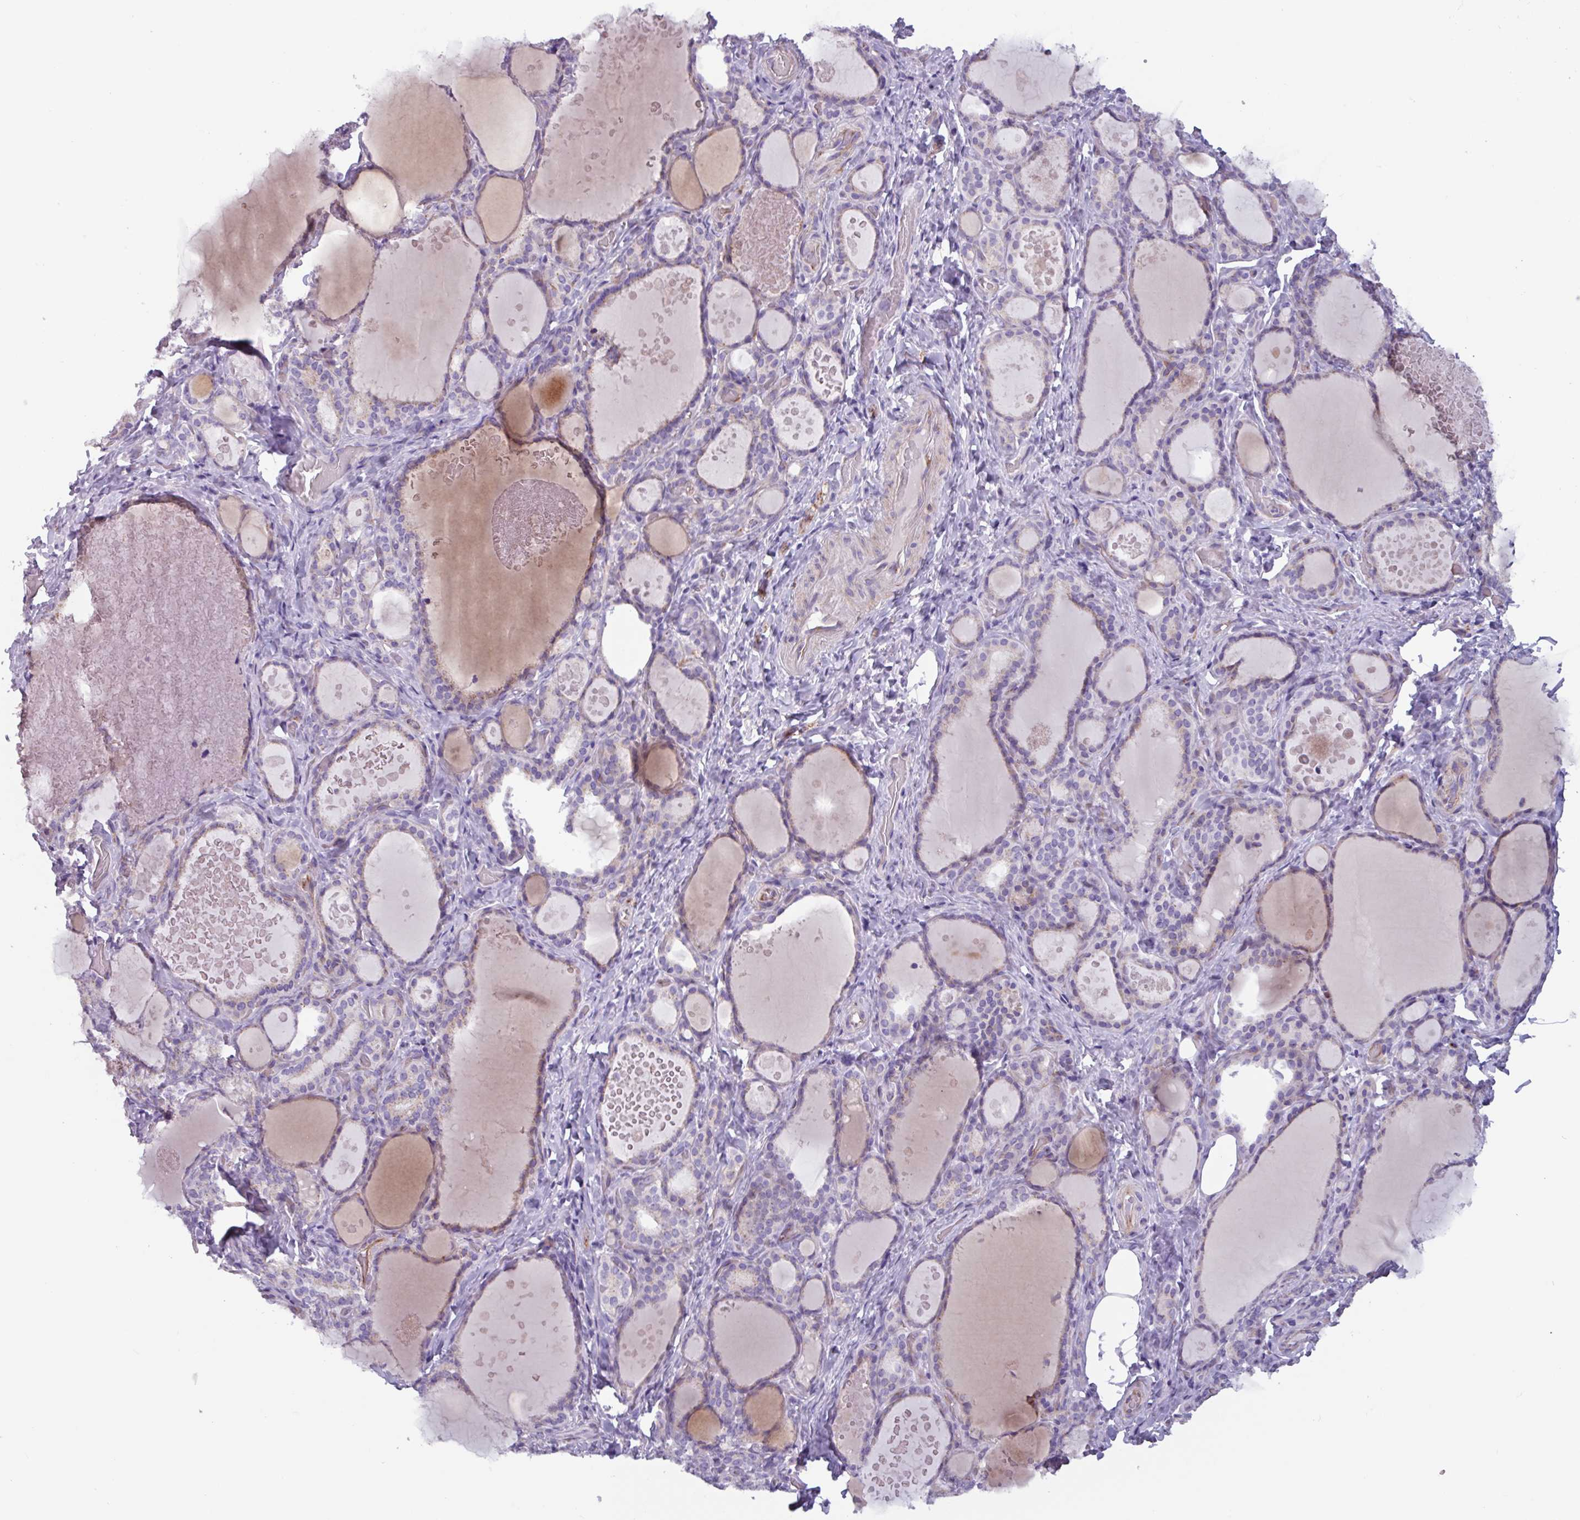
{"staining": {"intensity": "weak", "quantity": "25%-75%", "location": "cytoplasmic/membranous"}, "tissue": "thyroid gland", "cell_type": "Glandular cells", "image_type": "normal", "snomed": [{"axis": "morphology", "description": "Normal tissue, NOS"}, {"axis": "topography", "description": "Thyroid gland"}], "caption": "This histopathology image shows unremarkable thyroid gland stained with immunohistochemistry (IHC) to label a protein in brown. The cytoplasmic/membranous of glandular cells show weak positivity for the protein. Nuclei are counter-stained blue.", "gene": "ADGRE1", "patient": {"sex": "female", "age": 46}}